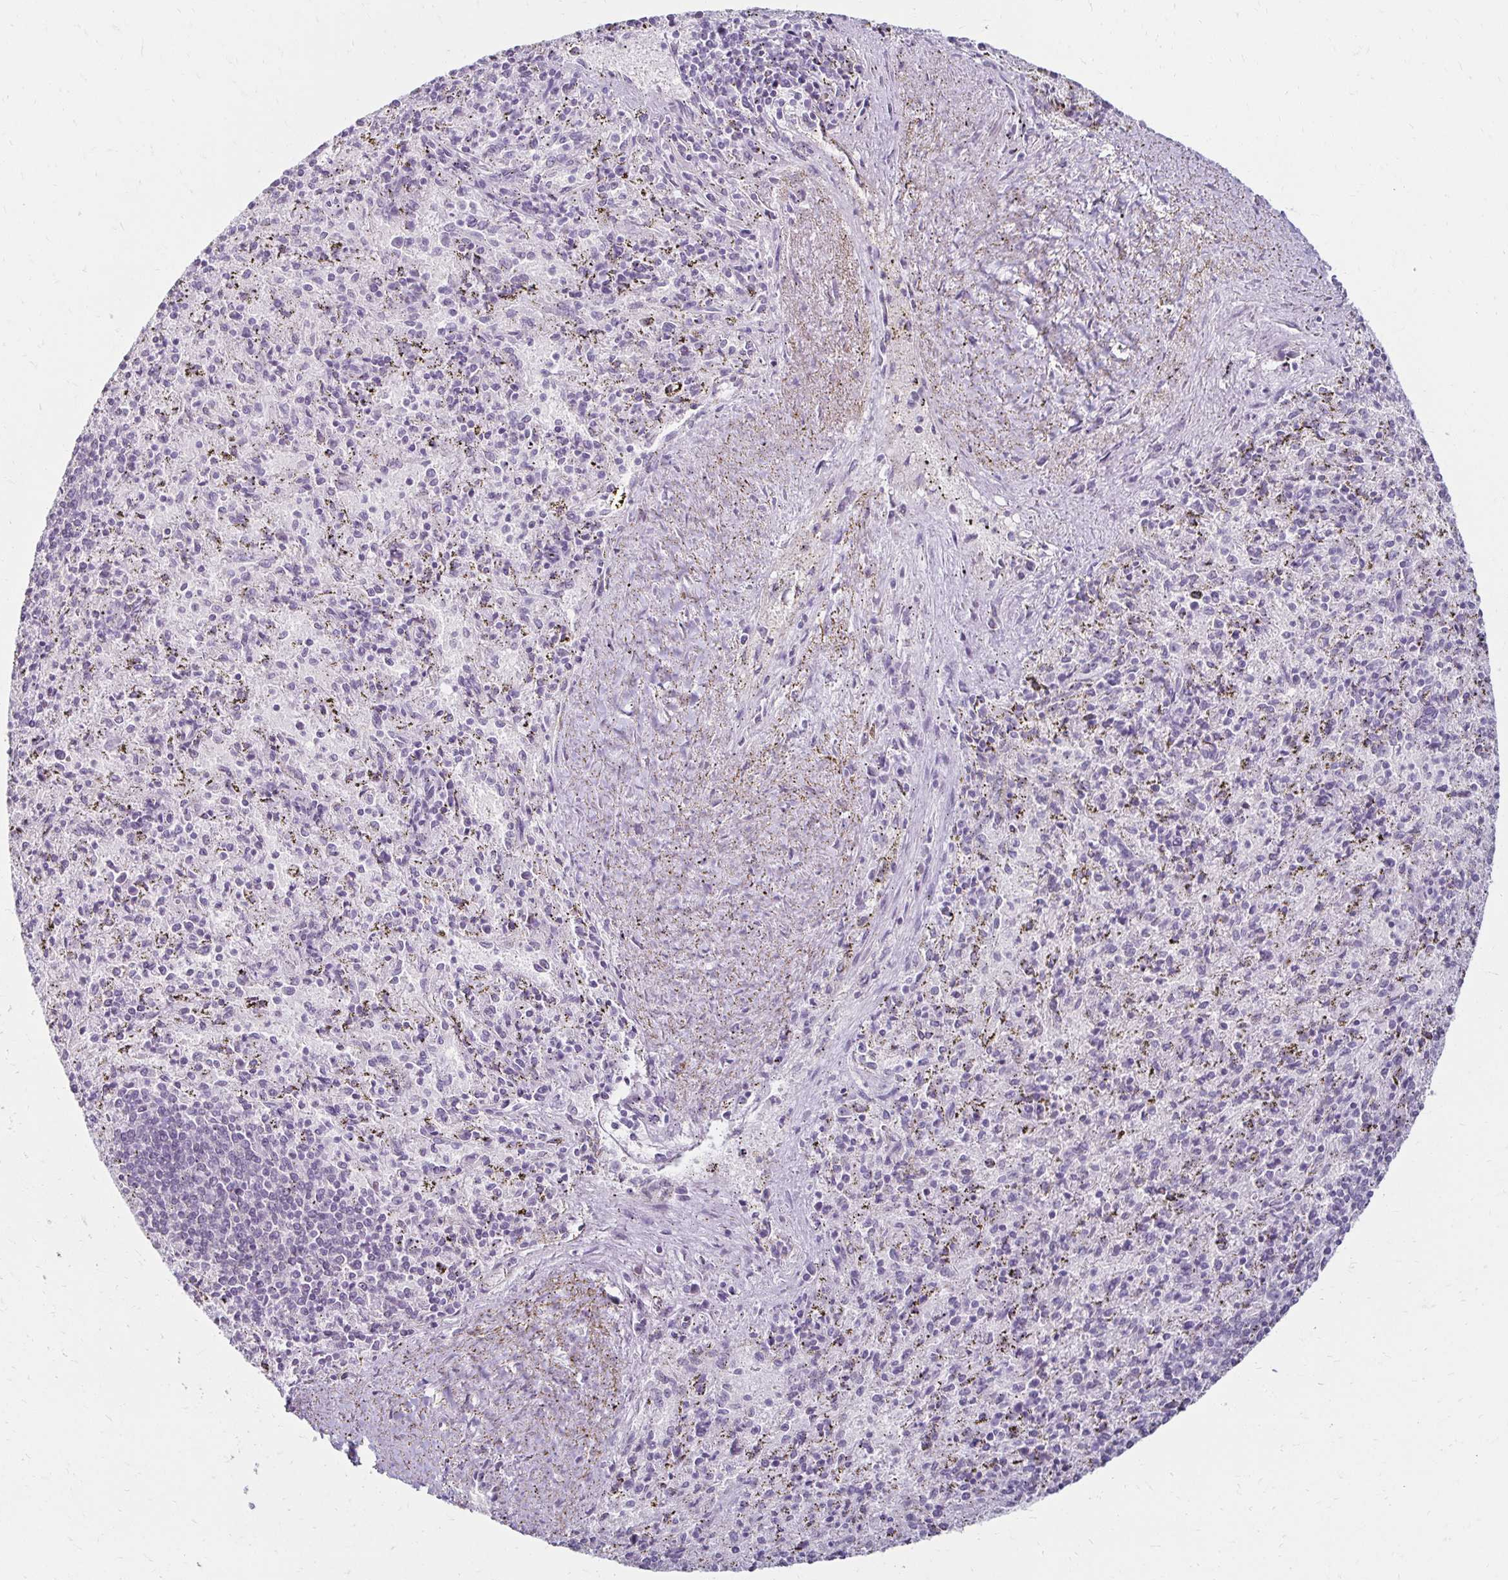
{"staining": {"intensity": "negative", "quantity": "none", "location": "none"}, "tissue": "spleen", "cell_type": "Cells in red pulp", "image_type": "normal", "snomed": [{"axis": "morphology", "description": "Normal tissue, NOS"}, {"axis": "topography", "description": "Spleen"}], "caption": "A high-resolution photomicrograph shows immunohistochemistry staining of normal spleen, which reveals no significant positivity in cells in red pulp. (Stains: DAB immunohistochemistry with hematoxylin counter stain, Microscopy: brightfield microscopy at high magnification).", "gene": "TOMM34", "patient": {"sex": "male", "age": 57}}